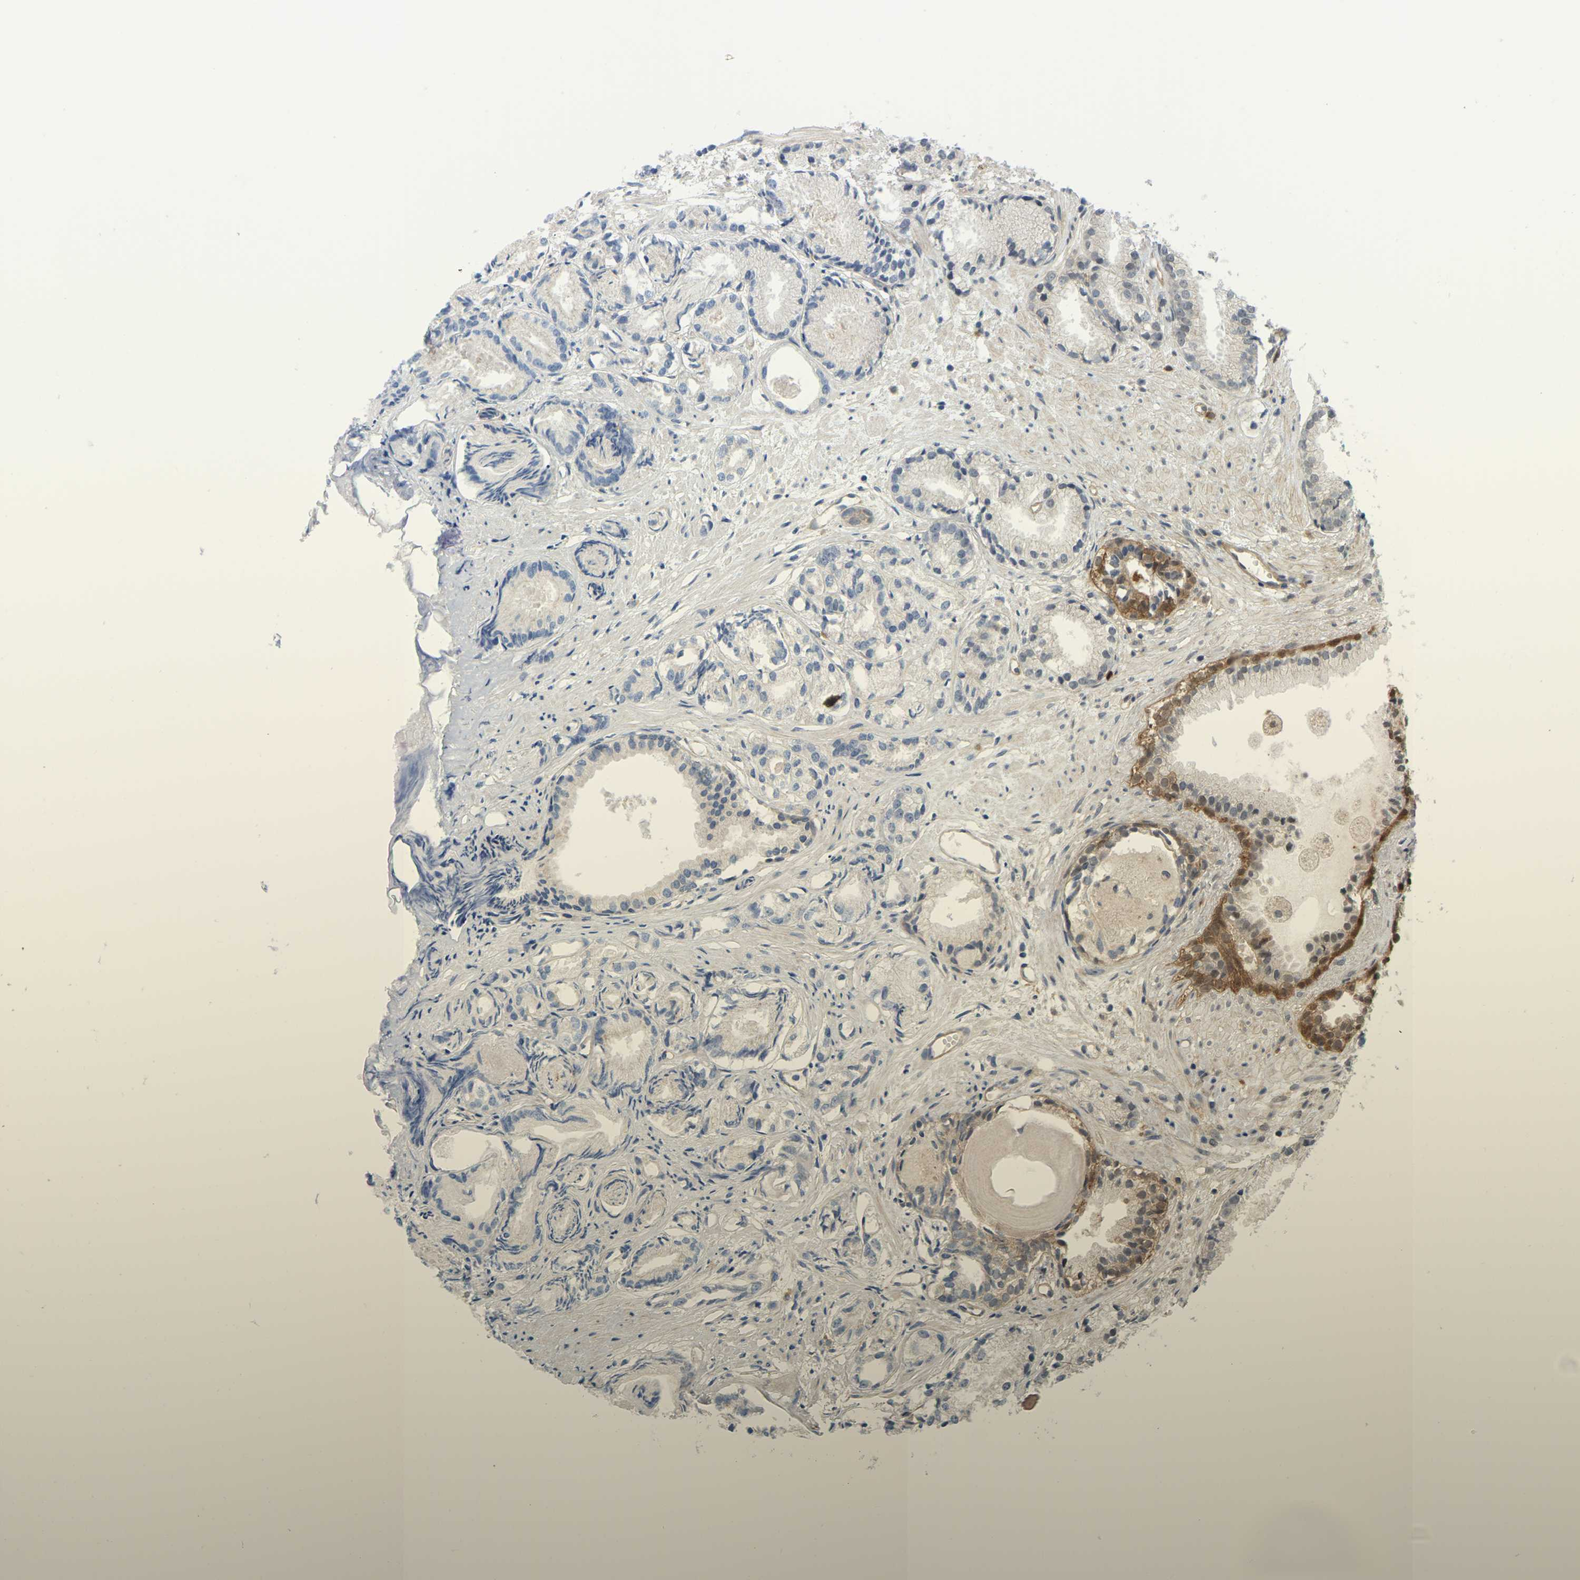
{"staining": {"intensity": "negative", "quantity": "none", "location": "none"}, "tissue": "prostate cancer", "cell_type": "Tumor cells", "image_type": "cancer", "snomed": [{"axis": "morphology", "description": "Adenocarcinoma, Low grade"}, {"axis": "topography", "description": "Prostate"}], "caption": "A photomicrograph of prostate cancer stained for a protein demonstrates no brown staining in tumor cells.", "gene": "SERPINB5", "patient": {"sex": "male", "age": 72}}